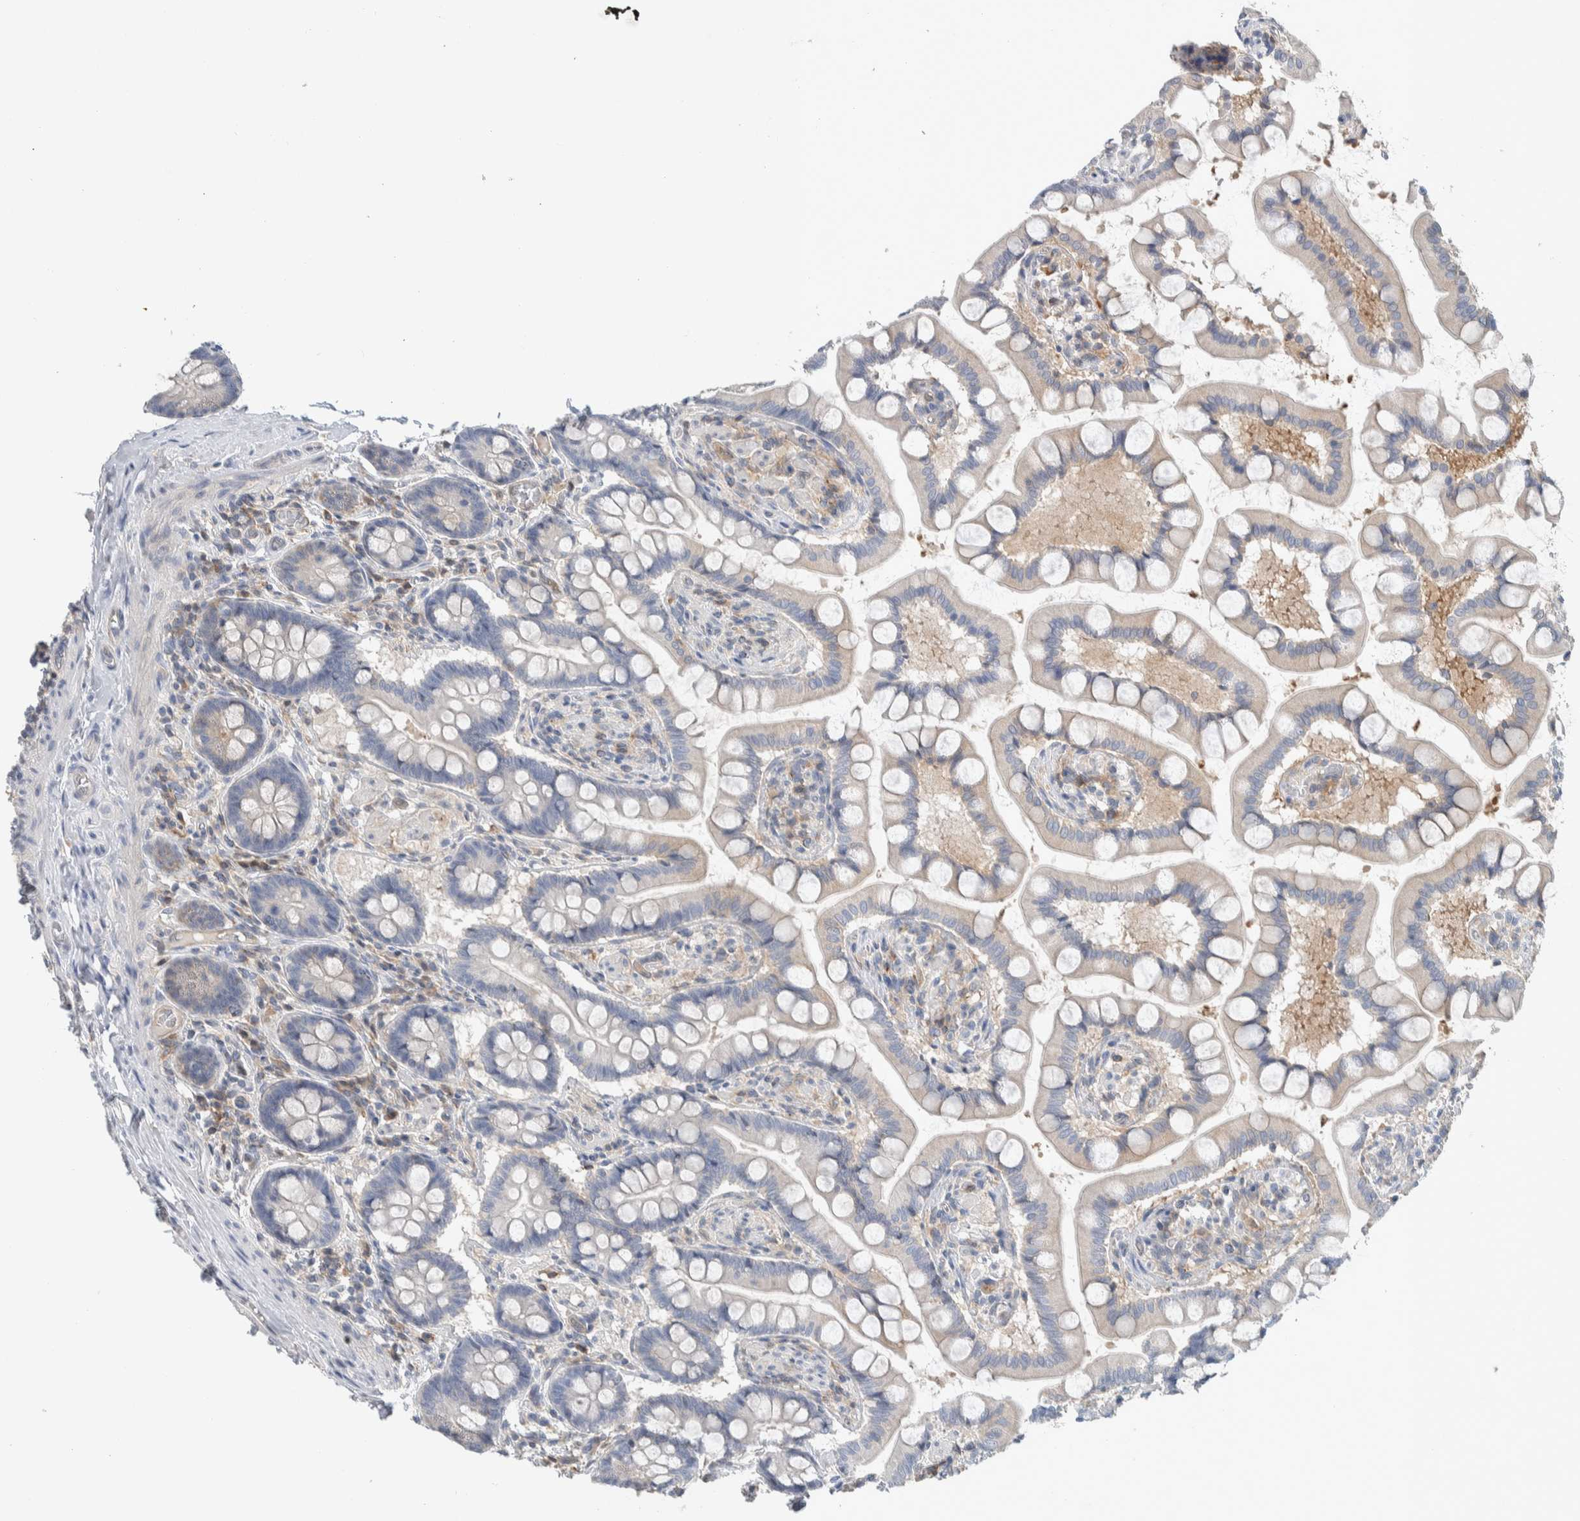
{"staining": {"intensity": "weak", "quantity": "25%-75%", "location": "cytoplasmic/membranous"}, "tissue": "small intestine", "cell_type": "Glandular cells", "image_type": "normal", "snomed": [{"axis": "morphology", "description": "Normal tissue, NOS"}, {"axis": "topography", "description": "Small intestine"}], "caption": "Immunohistochemistry (IHC) micrograph of benign small intestine: human small intestine stained using immunohistochemistry (IHC) demonstrates low levels of weak protein expression localized specifically in the cytoplasmic/membranous of glandular cells, appearing as a cytoplasmic/membranous brown color.", "gene": "NFKB2", "patient": {"sex": "male", "age": 41}}